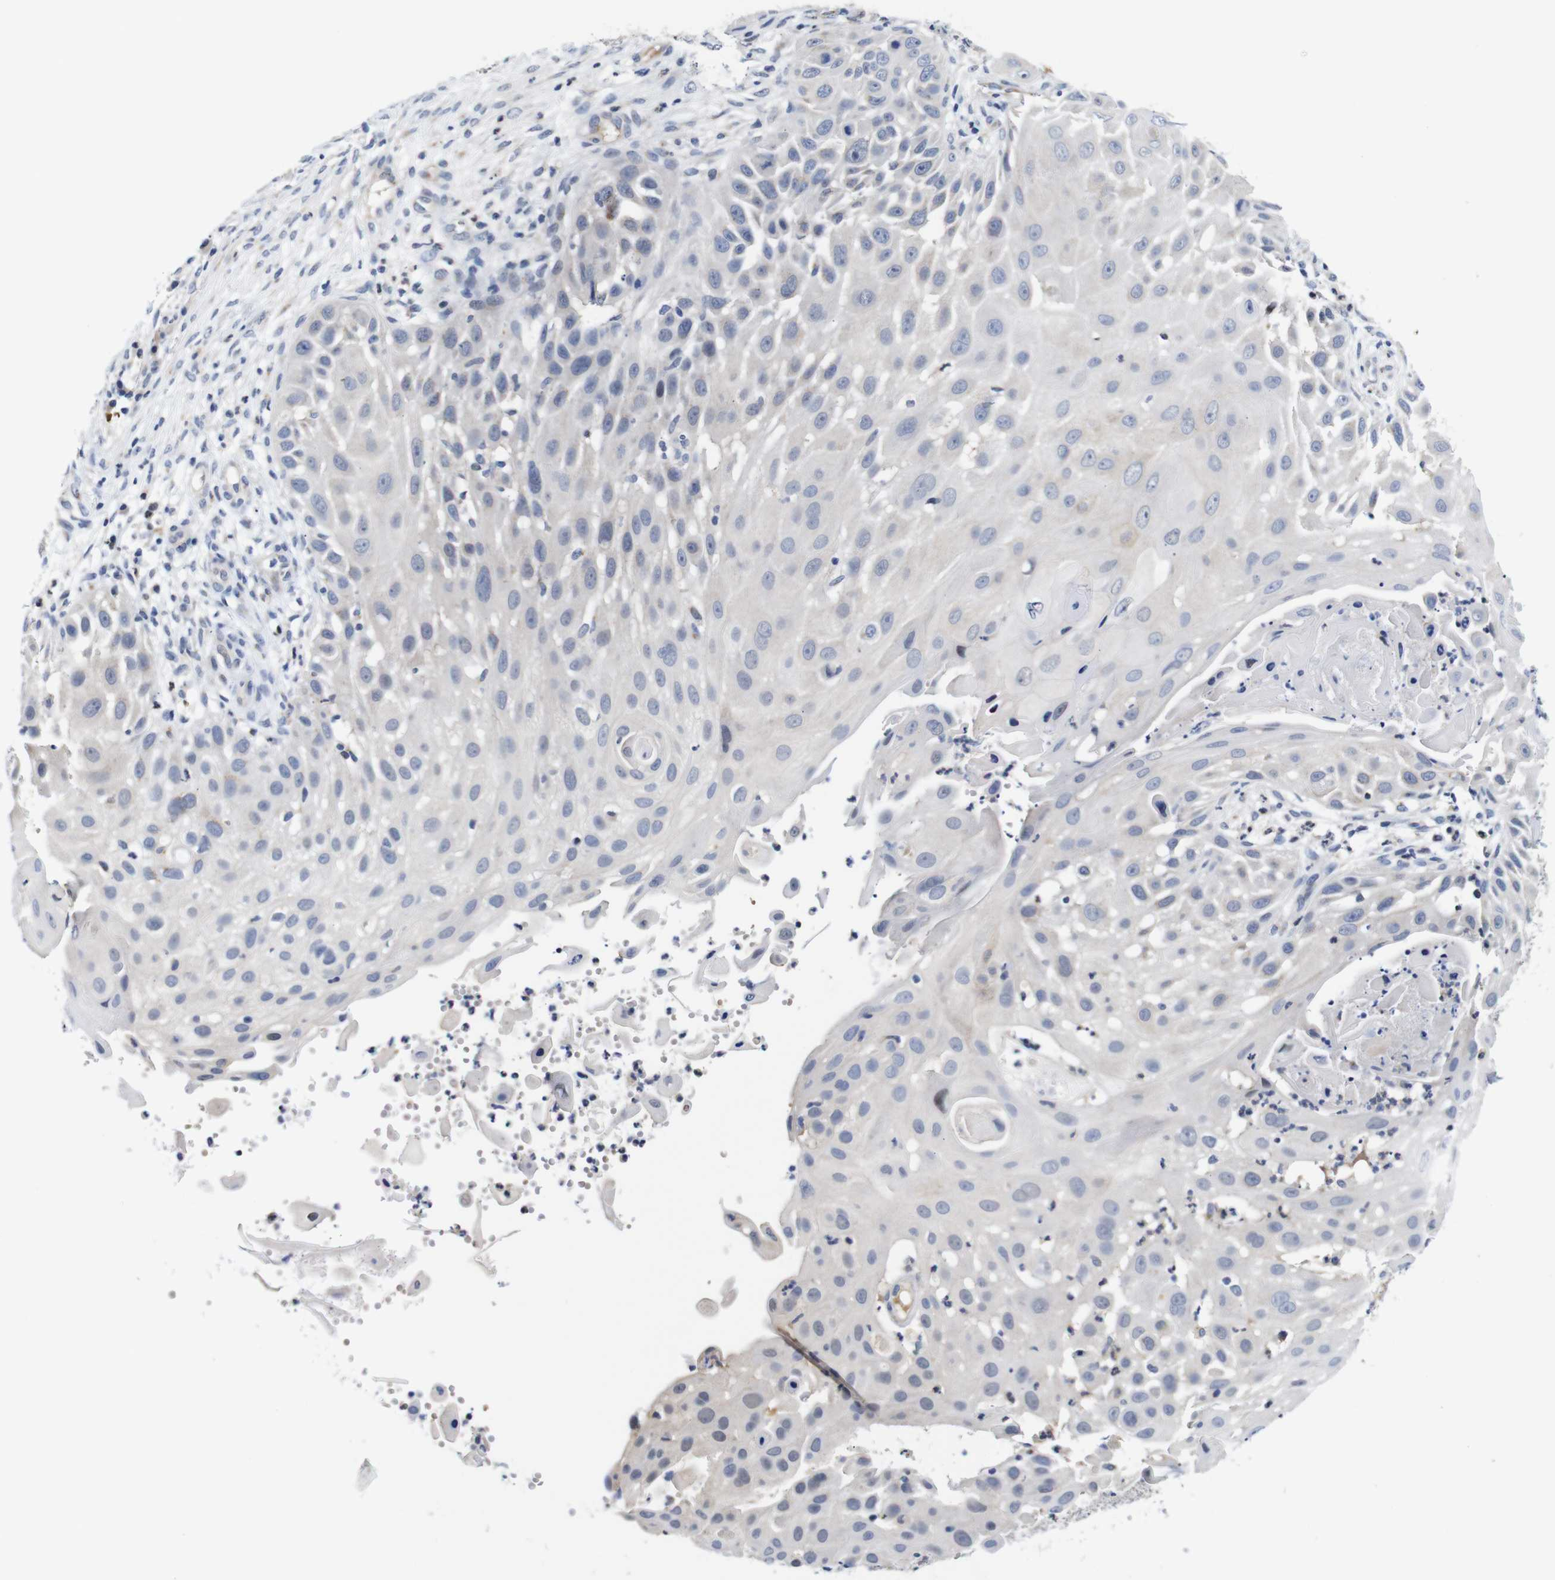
{"staining": {"intensity": "negative", "quantity": "none", "location": "none"}, "tissue": "skin cancer", "cell_type": "Tumor cells", "image_type": "cancer", "snomed": [{"axis": "morphology", "description": "Squamous cell carcinoma, NOS"}, {"axis": "topography", "description": "Skin"}], "caption": "Skin cancer stained for a protein using immunohistochemistry (IHC) reveals no expression tumor cells.", "gene": "FURIN", "patient": {"sex": "female", "age": 44}}